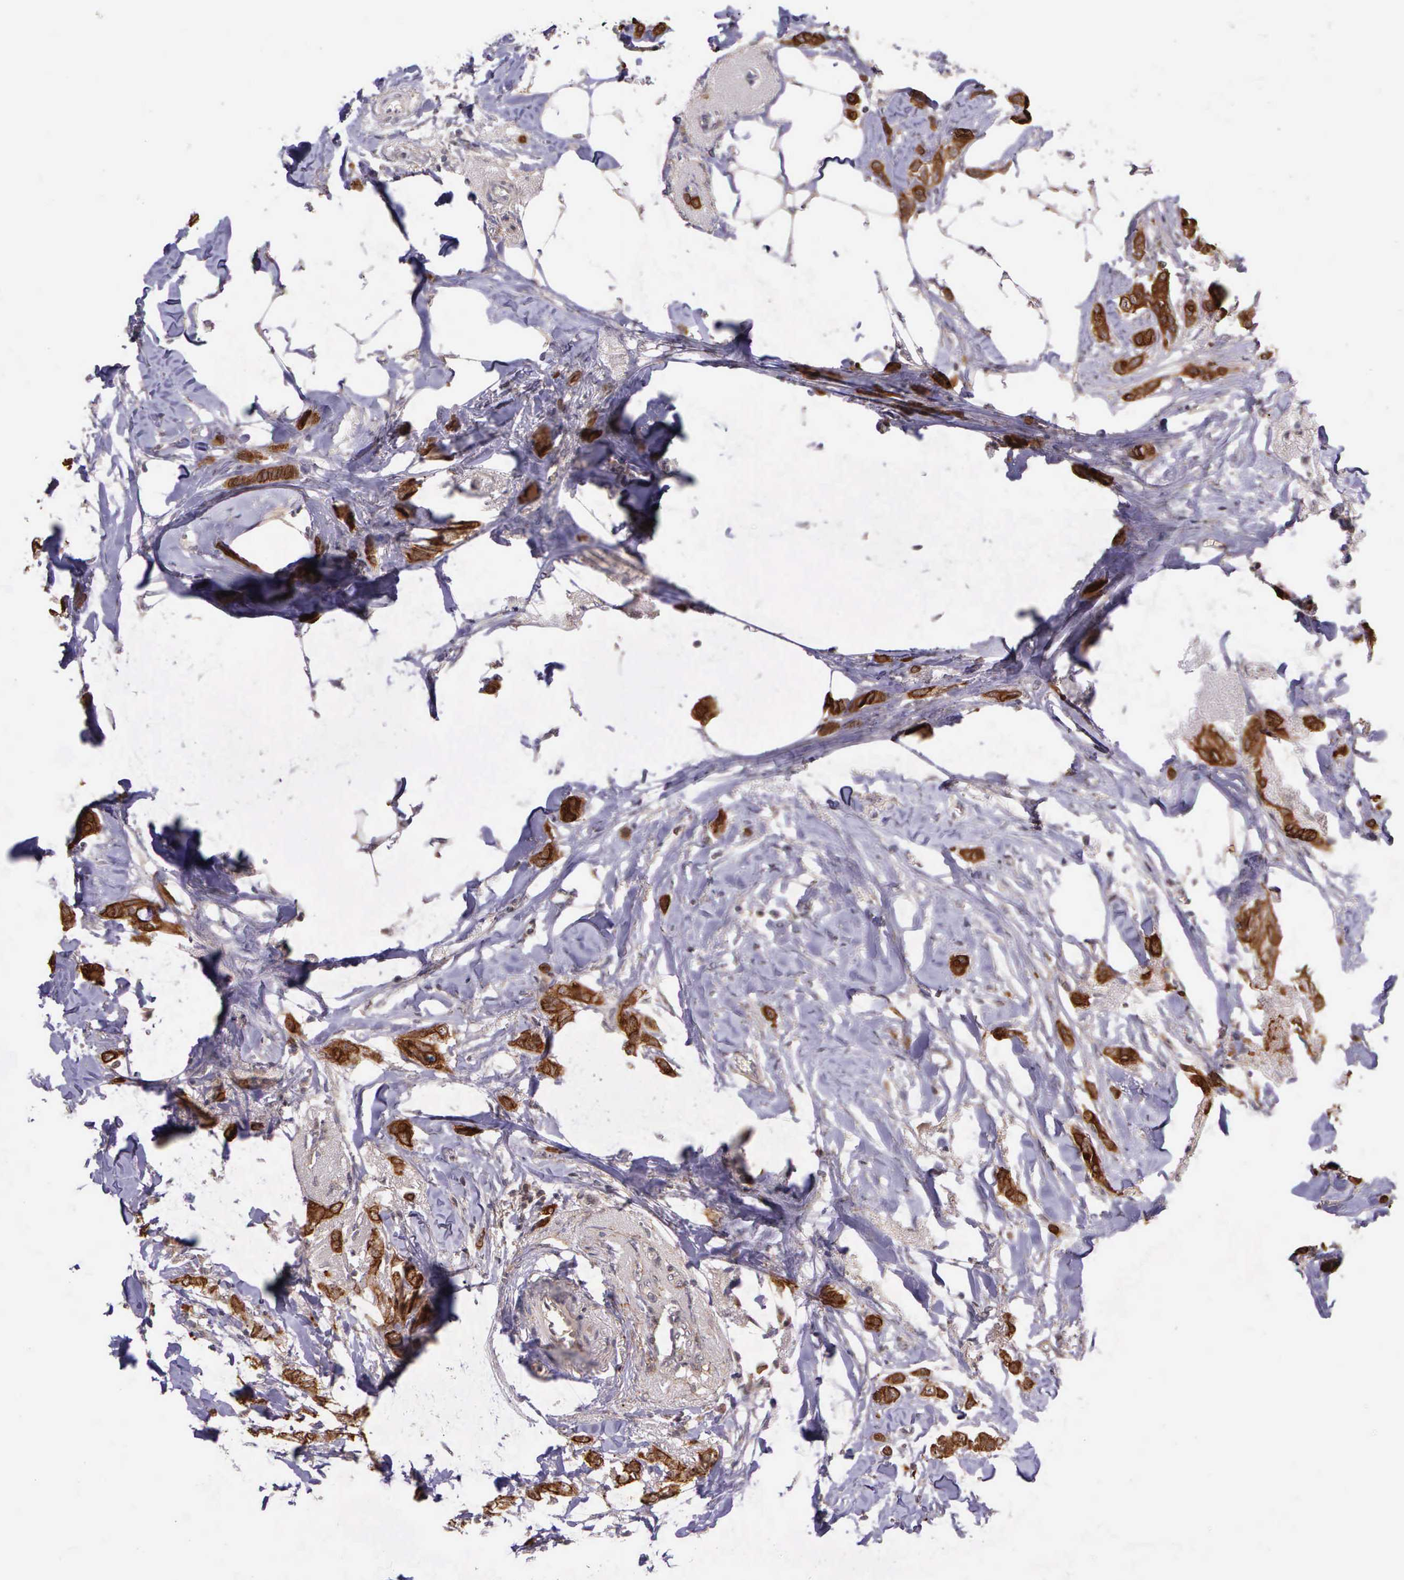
{"staining": {"intensity": "strong", "quantity": ">75%", "location": "cytoplasmic/membranous"}, "tissue": "breast cancer", "cell_type": "Tumor cells", "image_type": "cancer", "snomed": [{"axis": "morphology", "description": "Lobular carcinoma"}, {"axis": "topography", "description": "Breast"}], "caption": "Brown immunohistochemical staining in lobular carcinoma (breast) shows strong cytoplasmic/membranous staining in about >75% of tumor cells.", "gene": "PRICKLE3", "patient": {"sex": "female", "age": 55}}